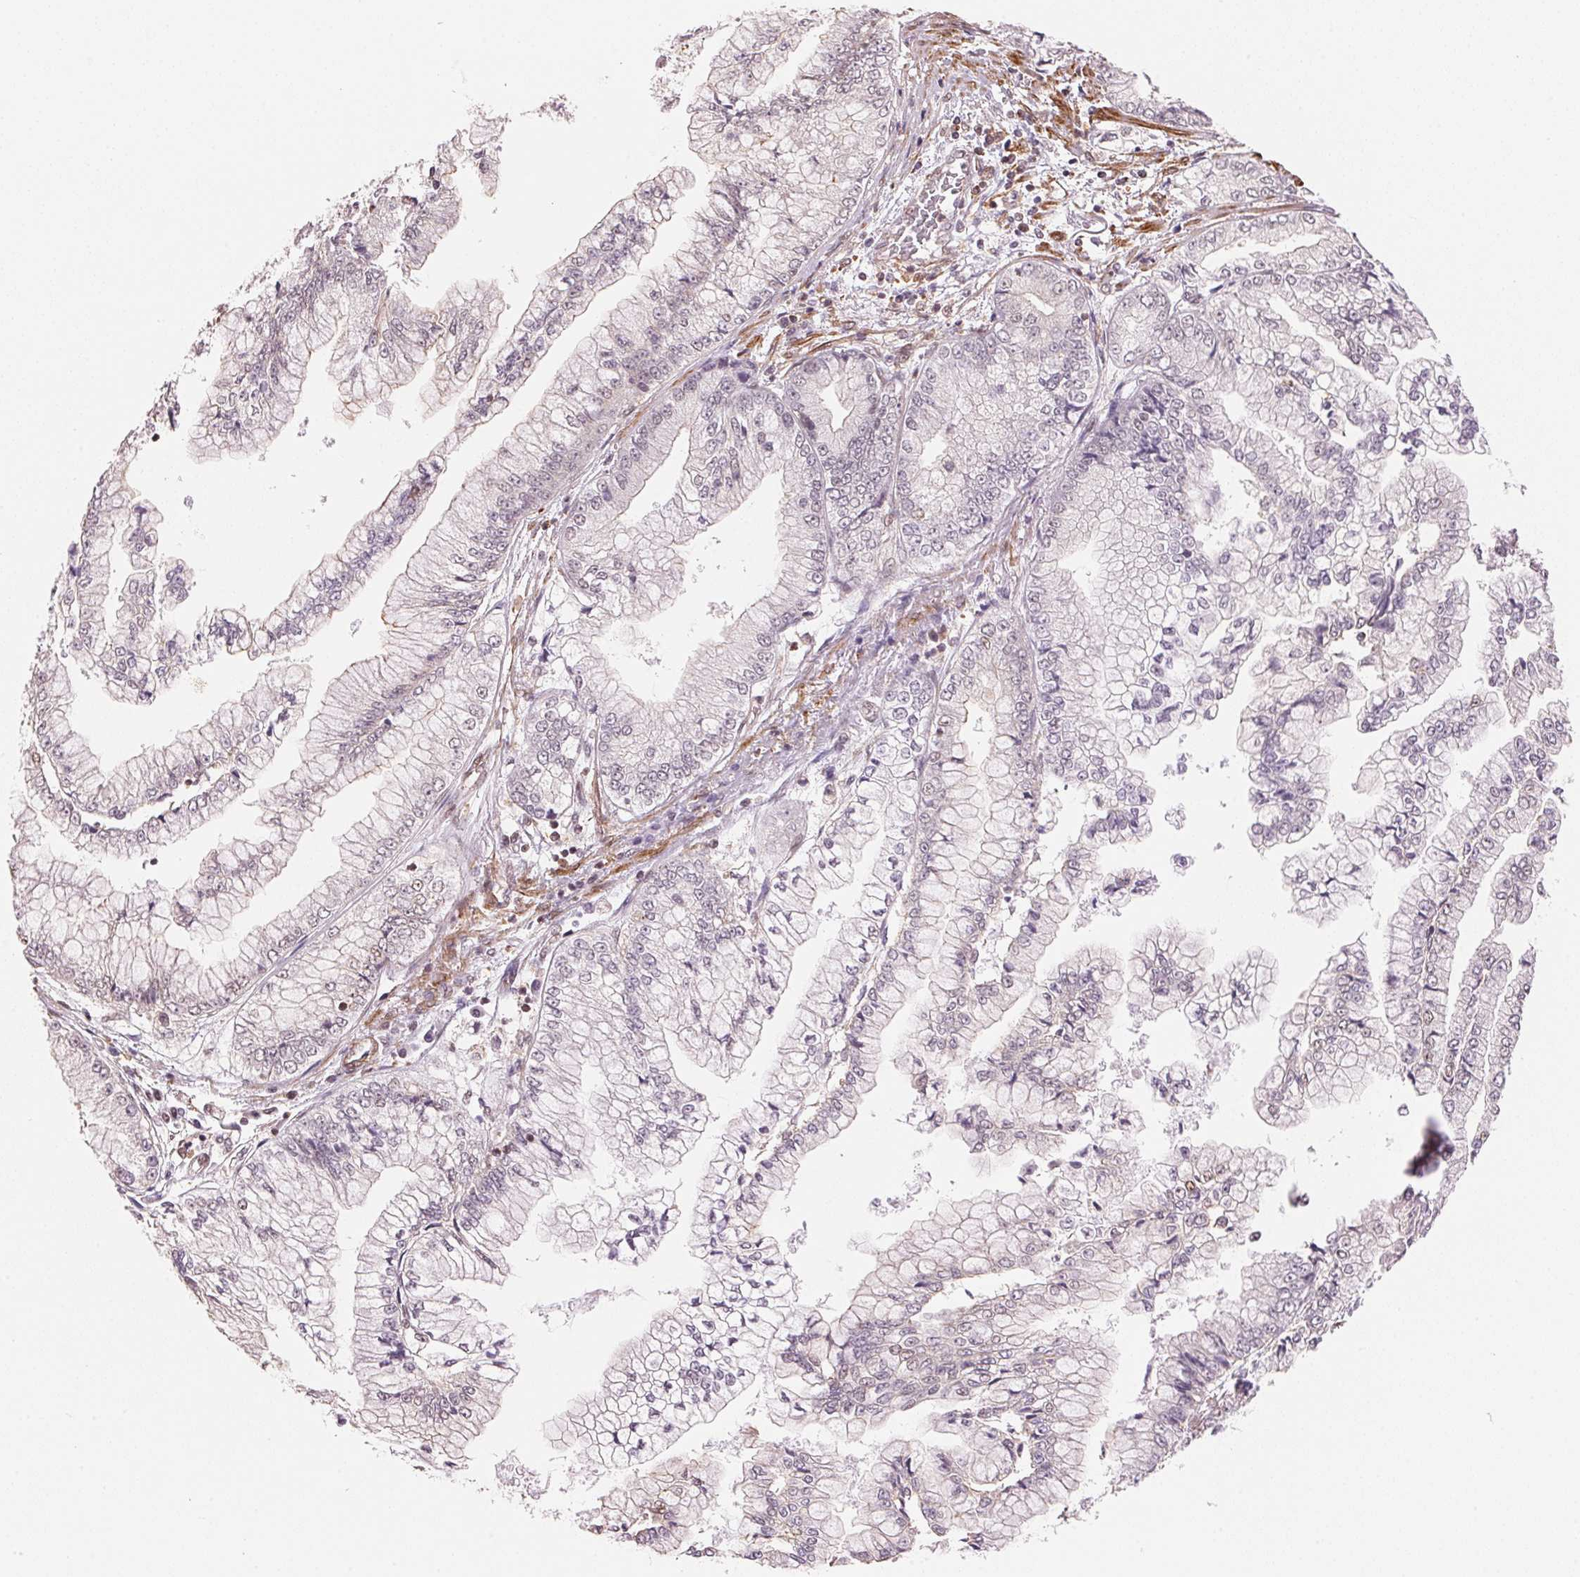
{"staining": {"intensity": "negative", "quantity": "none", "location": "none"}, "tissue": "stomach cancer", "cell_type": "Tumor cells", "image_type": "cancer", "snomed": [{"axis": "morphology", "description": "Adenocarcinoma, NOS"}, {"axis": "topography", "description": "Stomach, upper"}], "caption": "DAB immunohistochemical staining of human stomach cancer (adenocarcinoma) reveals no significant staining in tumor cells.", "gene": "HNRNPDL", "patient": {"sex": "female", "age": 74}}